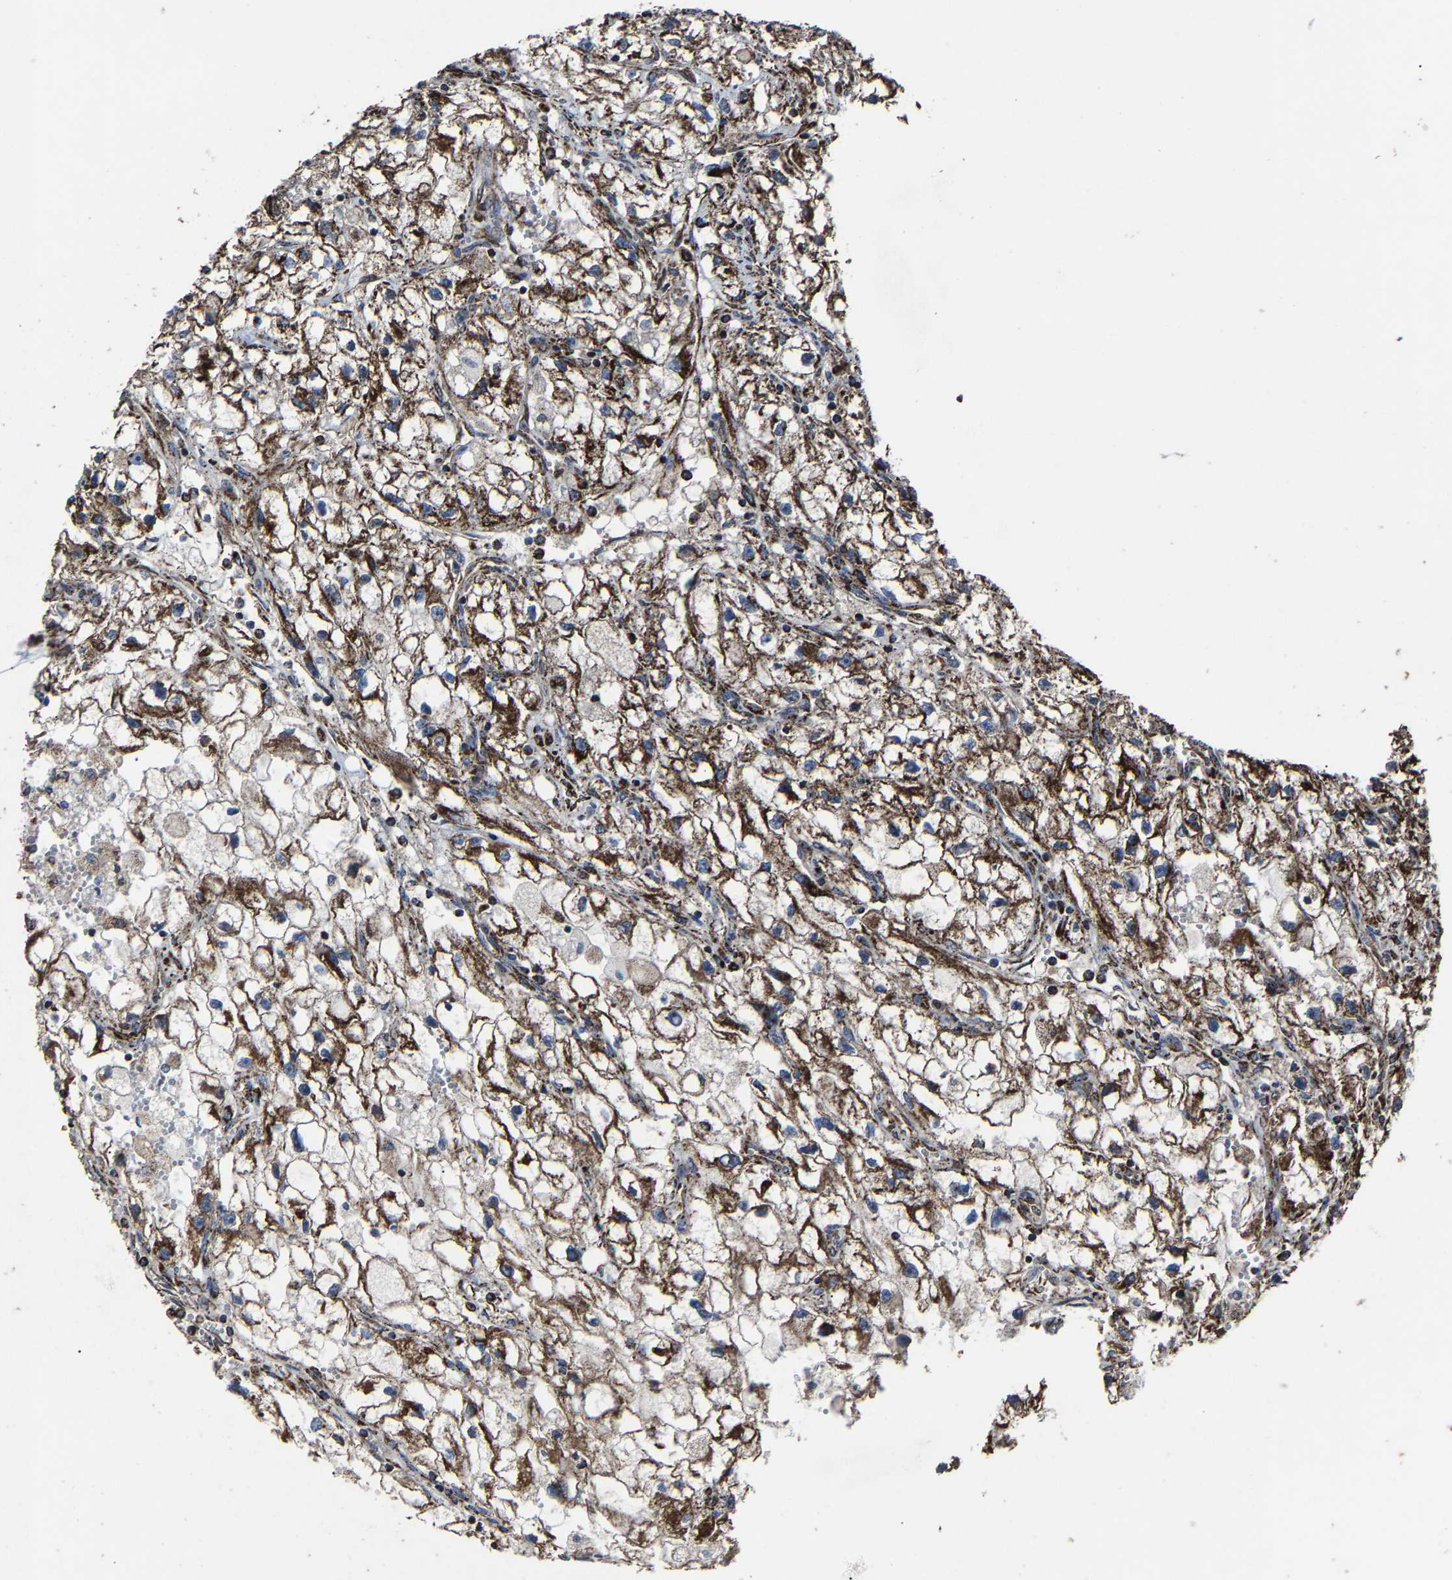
{"staining": {"intensity": "strong", "quantity": ">75%", "location": "cytoplasmic/membranous"}, "tissue": "renal cancer", "cell_type": "Tumor cells", "image_type": "cancer", "snomed": [{"axis": "morphology", "description": "Adenocarcinoma, NOS"}, {"axis": "topography", "description": "Kidney"}], "caption": "A brown stain shows strong cytoplasmic/membranous staining of a protein in human renal adenocarcinoma tumor cells. (IHC, brightfield microscopy, high magnification).", "gene": "NDUFV3", "patient": {"sex": "female", "age": 70}}